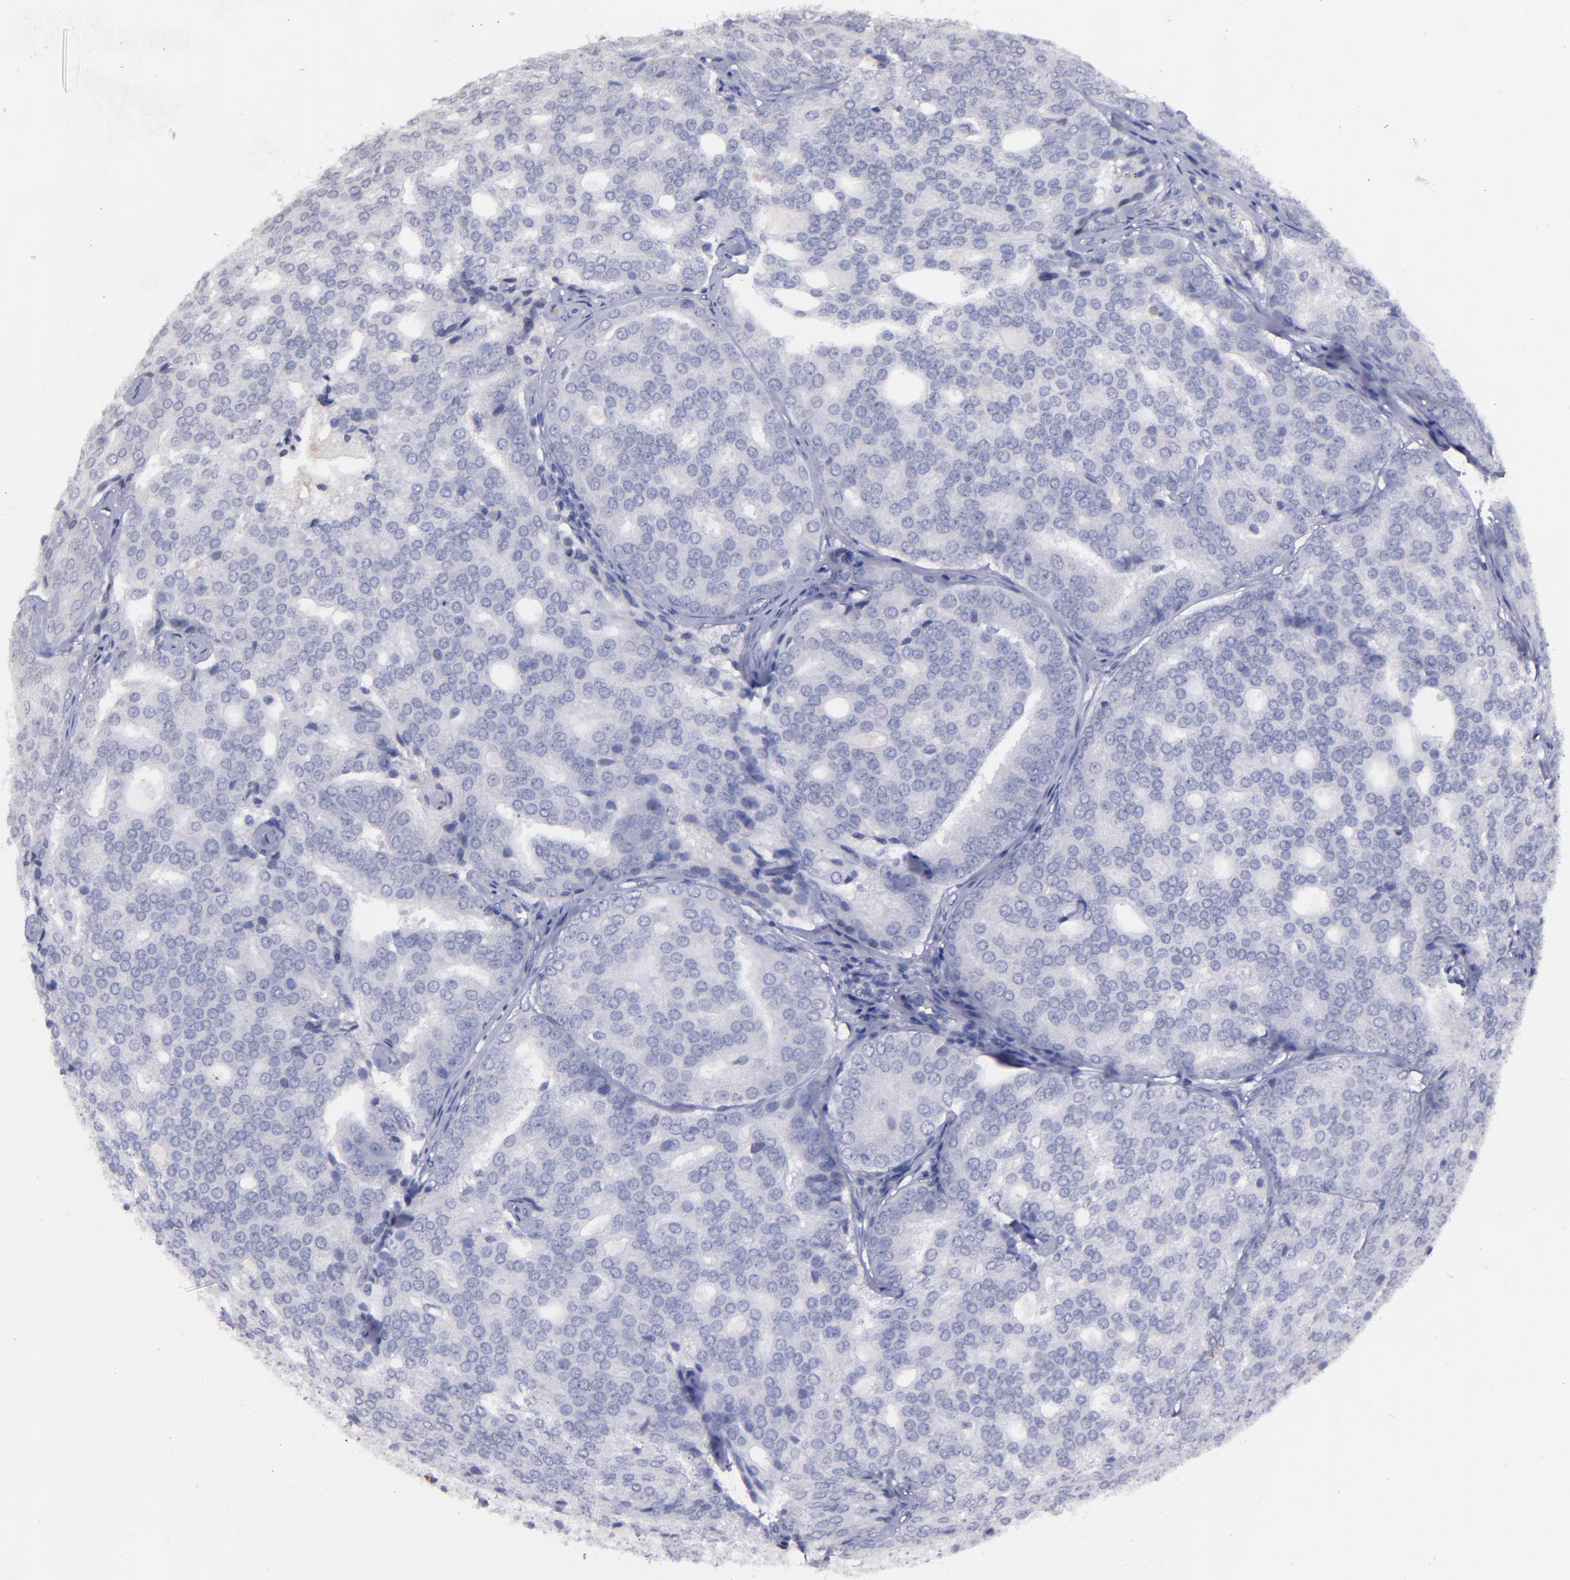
{"staining": {"intensity": "negative", "quantity": "none", "location": "none"}, "tissue": "prostate cancer", "cell_type": "Tumor cells", "image_type": "cancer", "snomed": [{"axis": "morphology", "description": "Adenocarcinoma, High grade"}, {"axis": "topography", "description": "Prostate"}], "caption": "Histopathology image shows no protein staining in tumor cells of prostate cancer (high-grade adenocarcinoma) tissue. Brightfield microscopy of IHC stained with DAB (brown) and hematoxylin (blue), captured at high magnification.", "gene": "MASP1", "patient": {"sex": "male", "age": 64}}